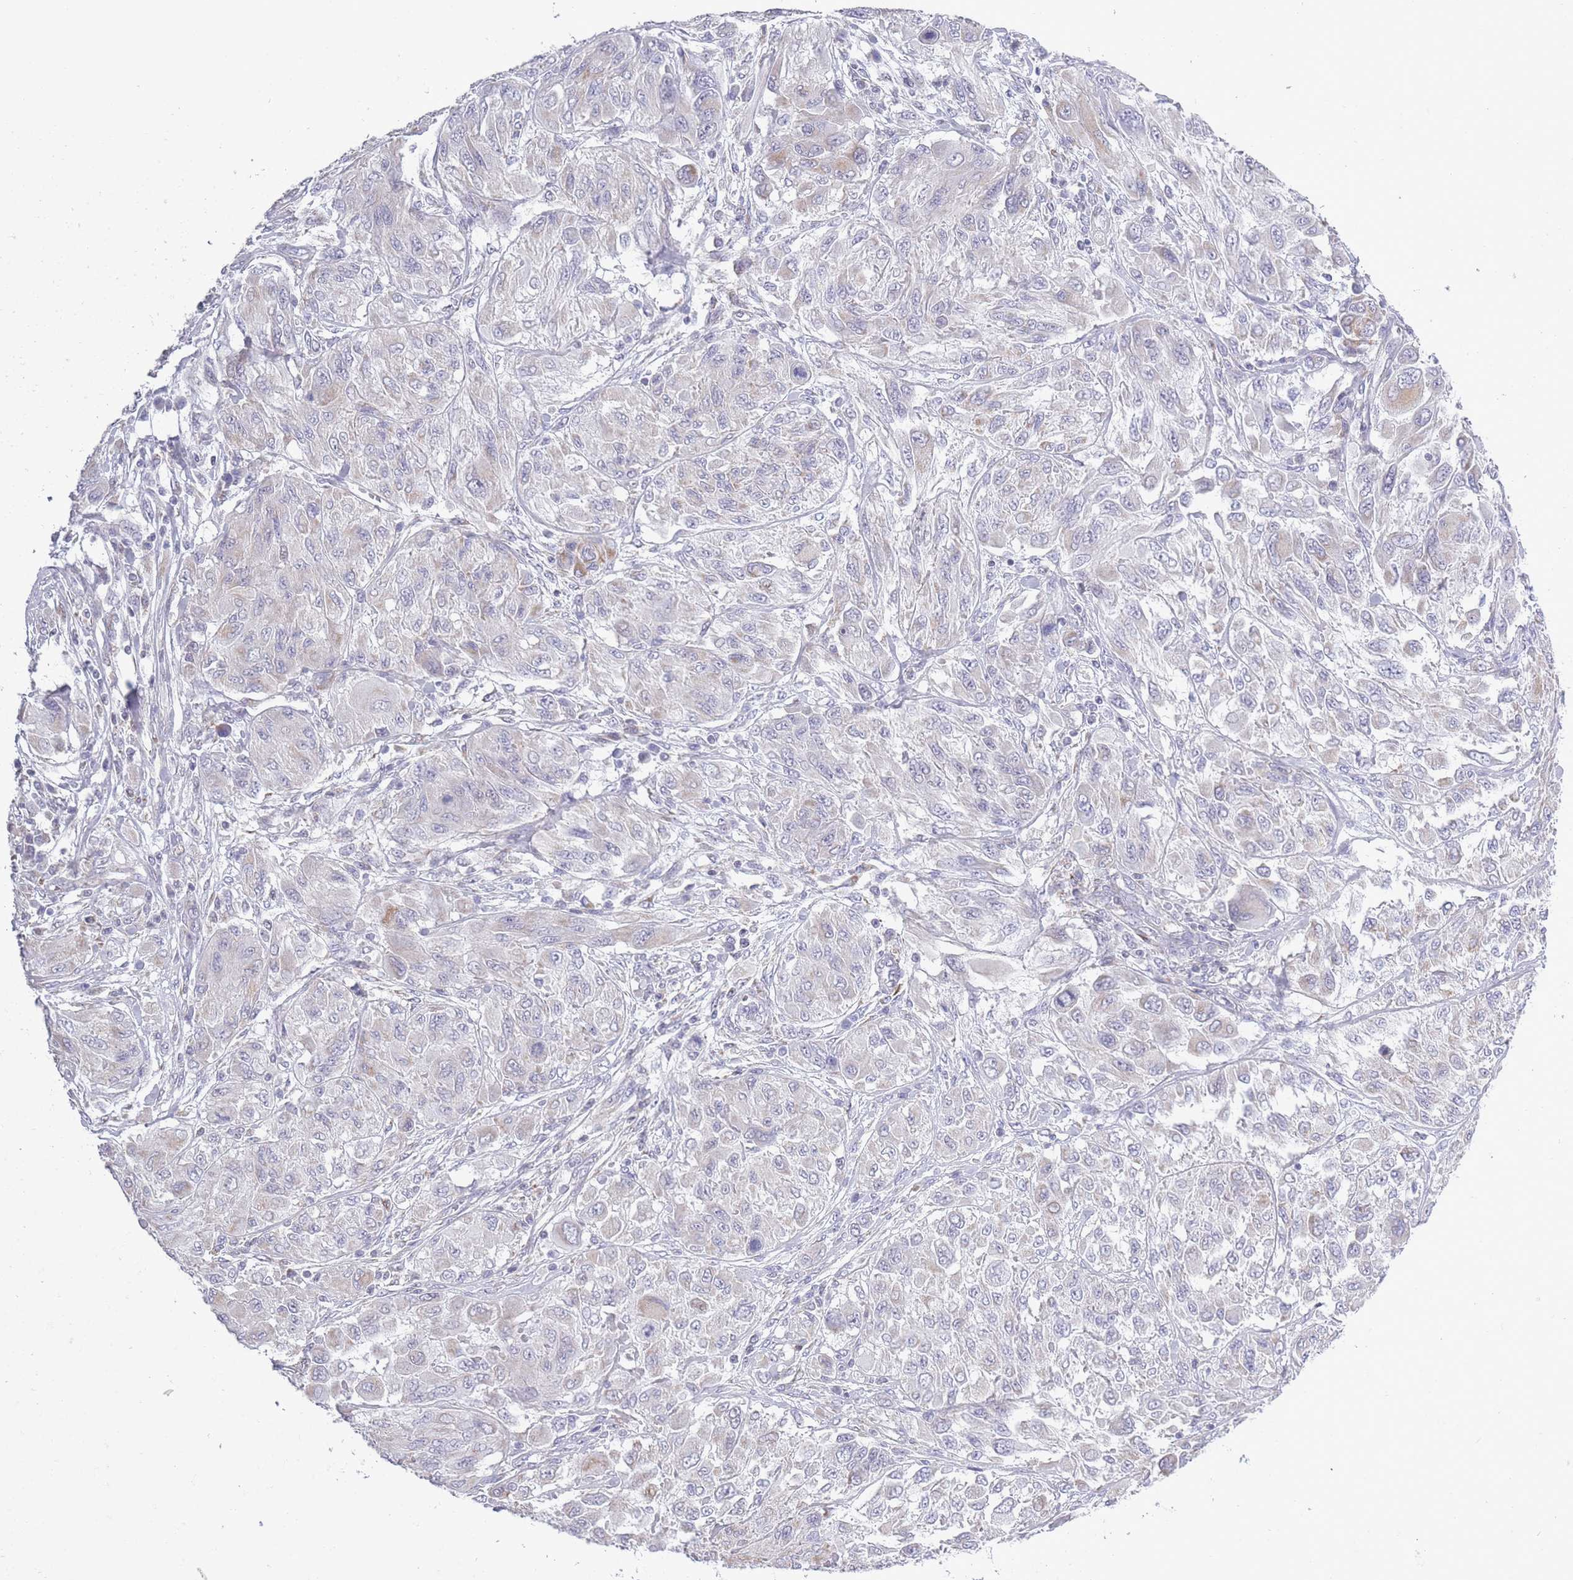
{"staining": {"intensity": "negative", "quantity": "none", "location": "none"}, "tissue": "melanoma", "cell_type": "Tumor cells", "image_type": "cancer", "snomed": [{"axis": "morphology", "description": "Malignant melanoma, NOS"}, {"axis": "topography", "description": "Skin"}], "caption": "Melanoma was stained to show a protein in brown. There is no significant expression in tumor cells.", "gene": "ZBTB24", "patient": {"sex": "female", "age": 91}}